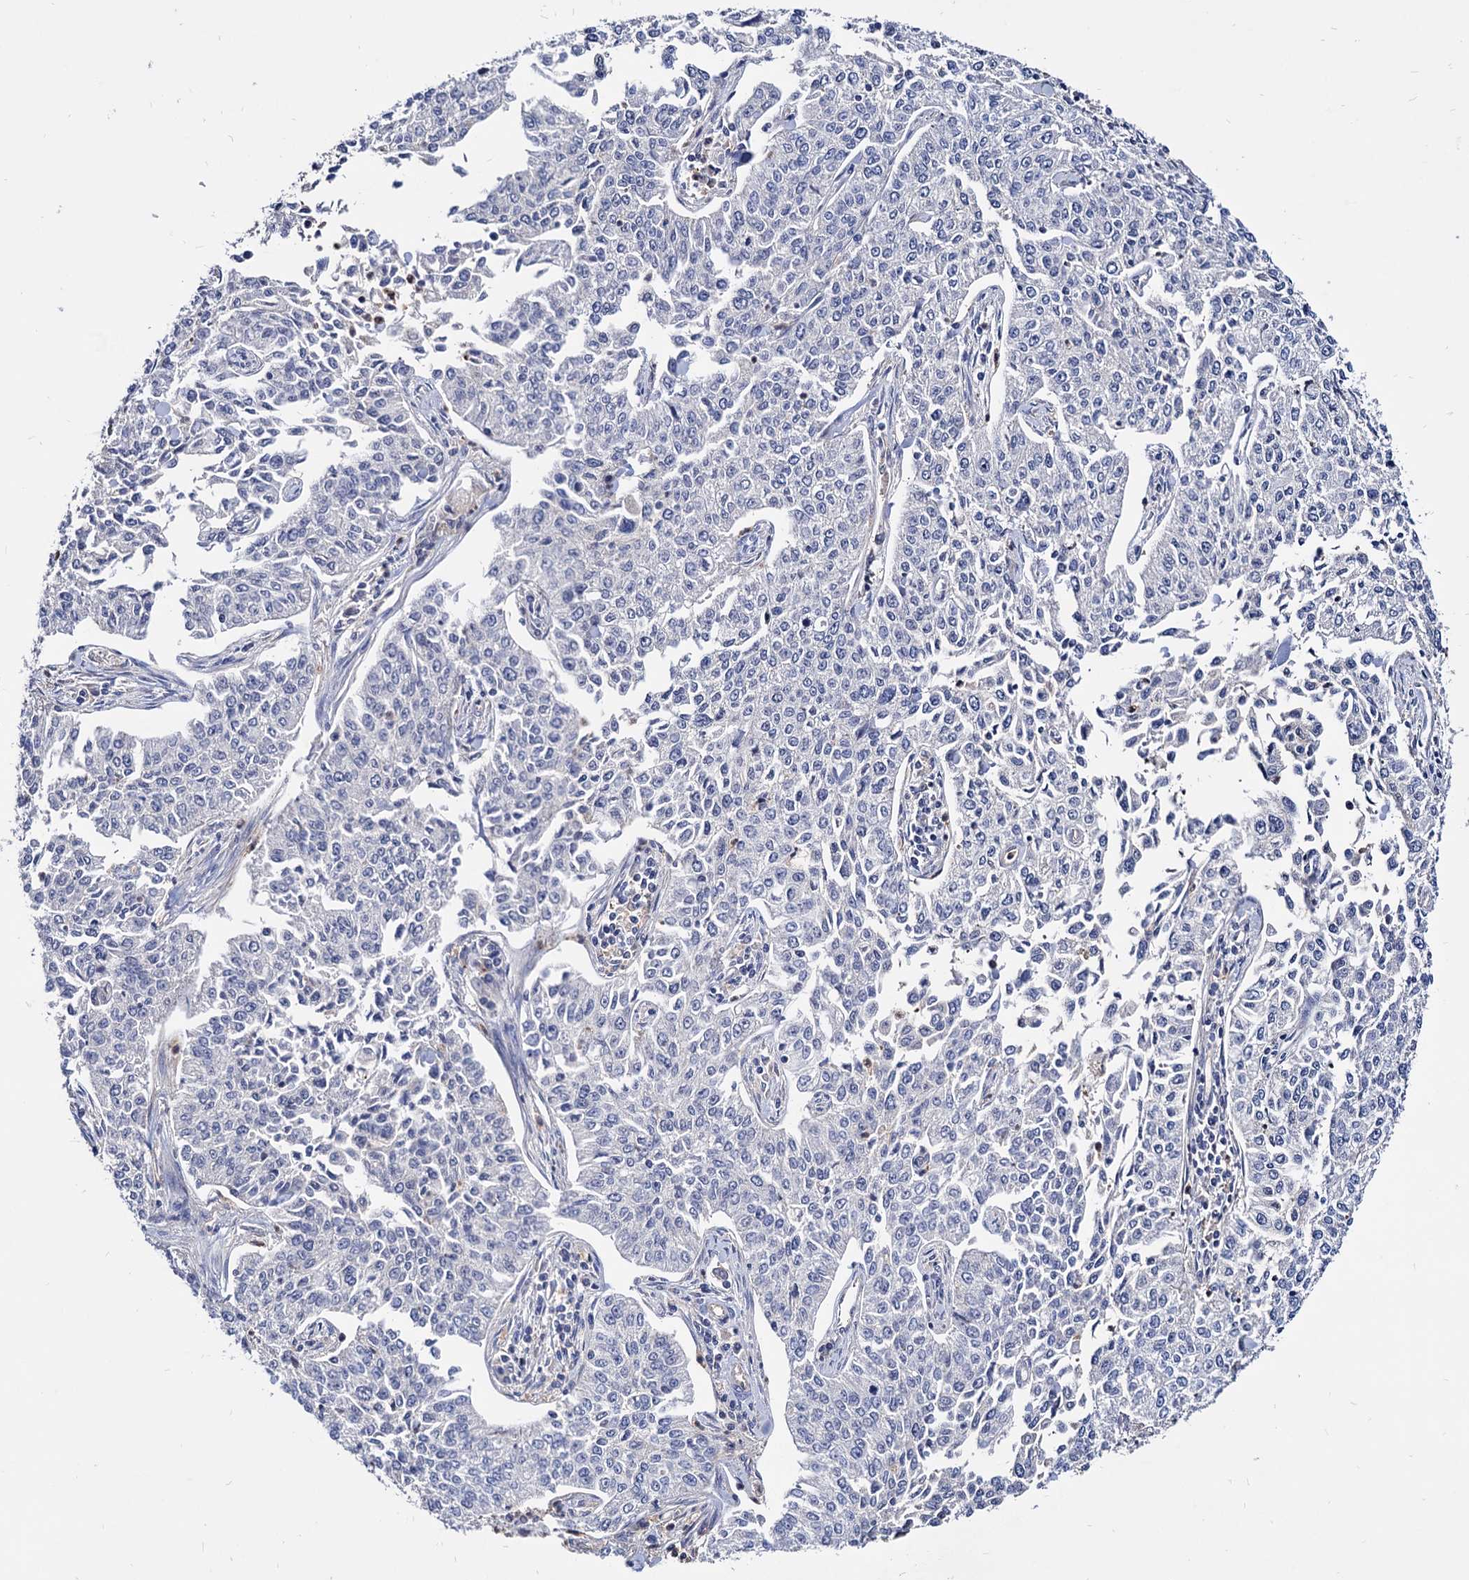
{"staining": {"intensity": "negative", "quantity": "none", "location": "none"}, "tissue": "cervical cancer", "cell_type": "Tumor cells", "image_type": "cancer", "snomed": [{"axis": "morphology", "description": "Squamous cell carcinoma, NOS"}, {"axis": "topography", "description": "Cervix"}], "caption": "A high-resolution image shows IHC staining of squamous cell carcinoma (cervical), which exhibits no significant expression in tumor cells.", "gene": "CPPED1", "patient": {"sex": "female", "age": 35}}